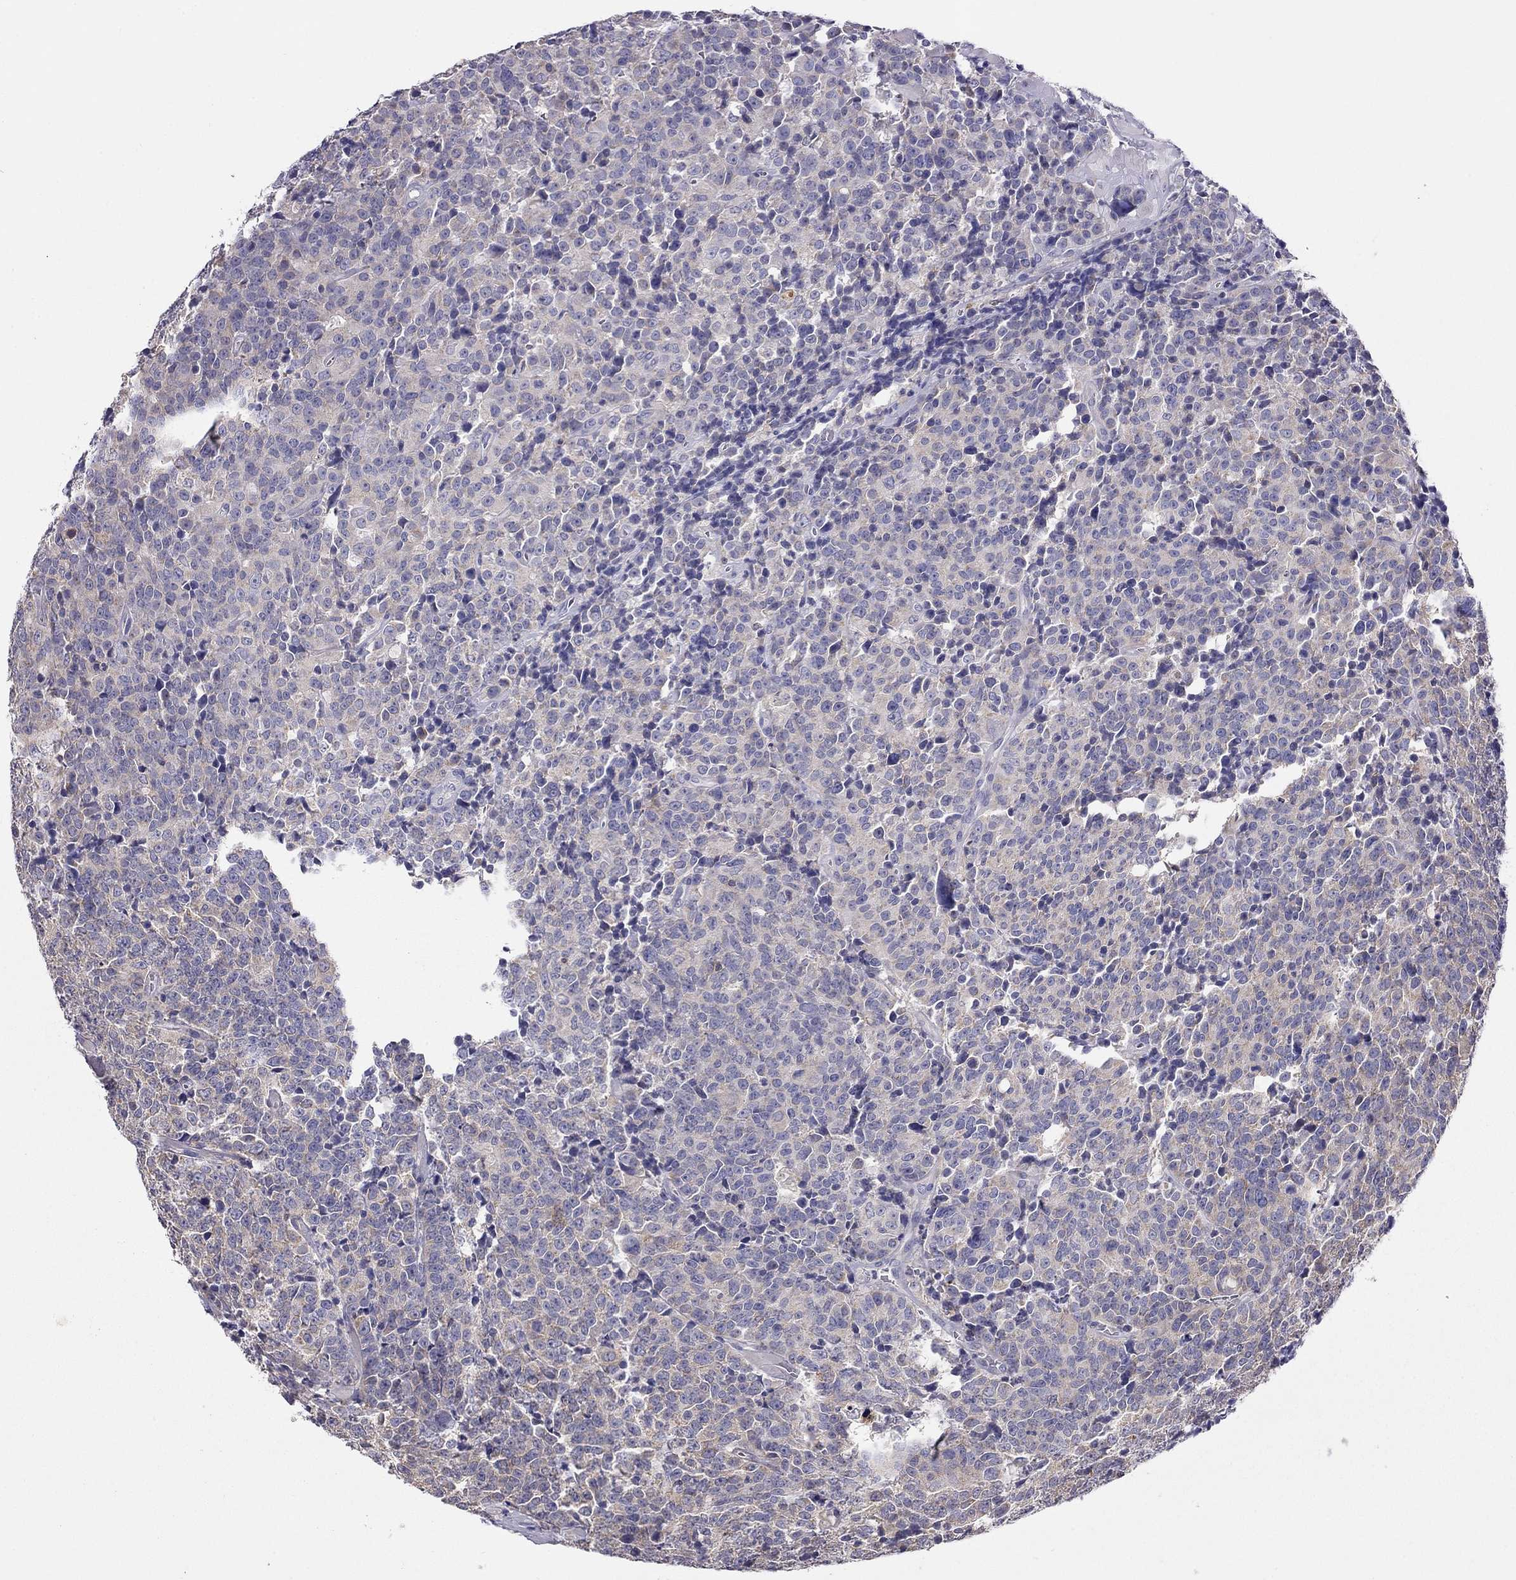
{"staining": {"intensity": "weak", "quantity": "<25%", "location": "cytoplasmic/membranous"}, "tissue": "prostate cancer", "cell_type": "Tumor cells", "image_type": "cancer", "snomed": [{"axis": "morphology", "description": "Adenocarcinoma, NOS"}, {"axis": "topography", "description": "Prostate"}], "caption": "High power microscopy photomicrograph of an immunohistochemistry (IHC) photomicrograph of prostate adenocarcinoma, revealing no significant expression in tumor cells. The staining was performed using DAB to visualize the protein expression in brown, while the nuclei were stained in blue with hematoxylin (Magnification: 20x).", "gene": "CITED1", "patient": {"sex": "male", "age": 67}}